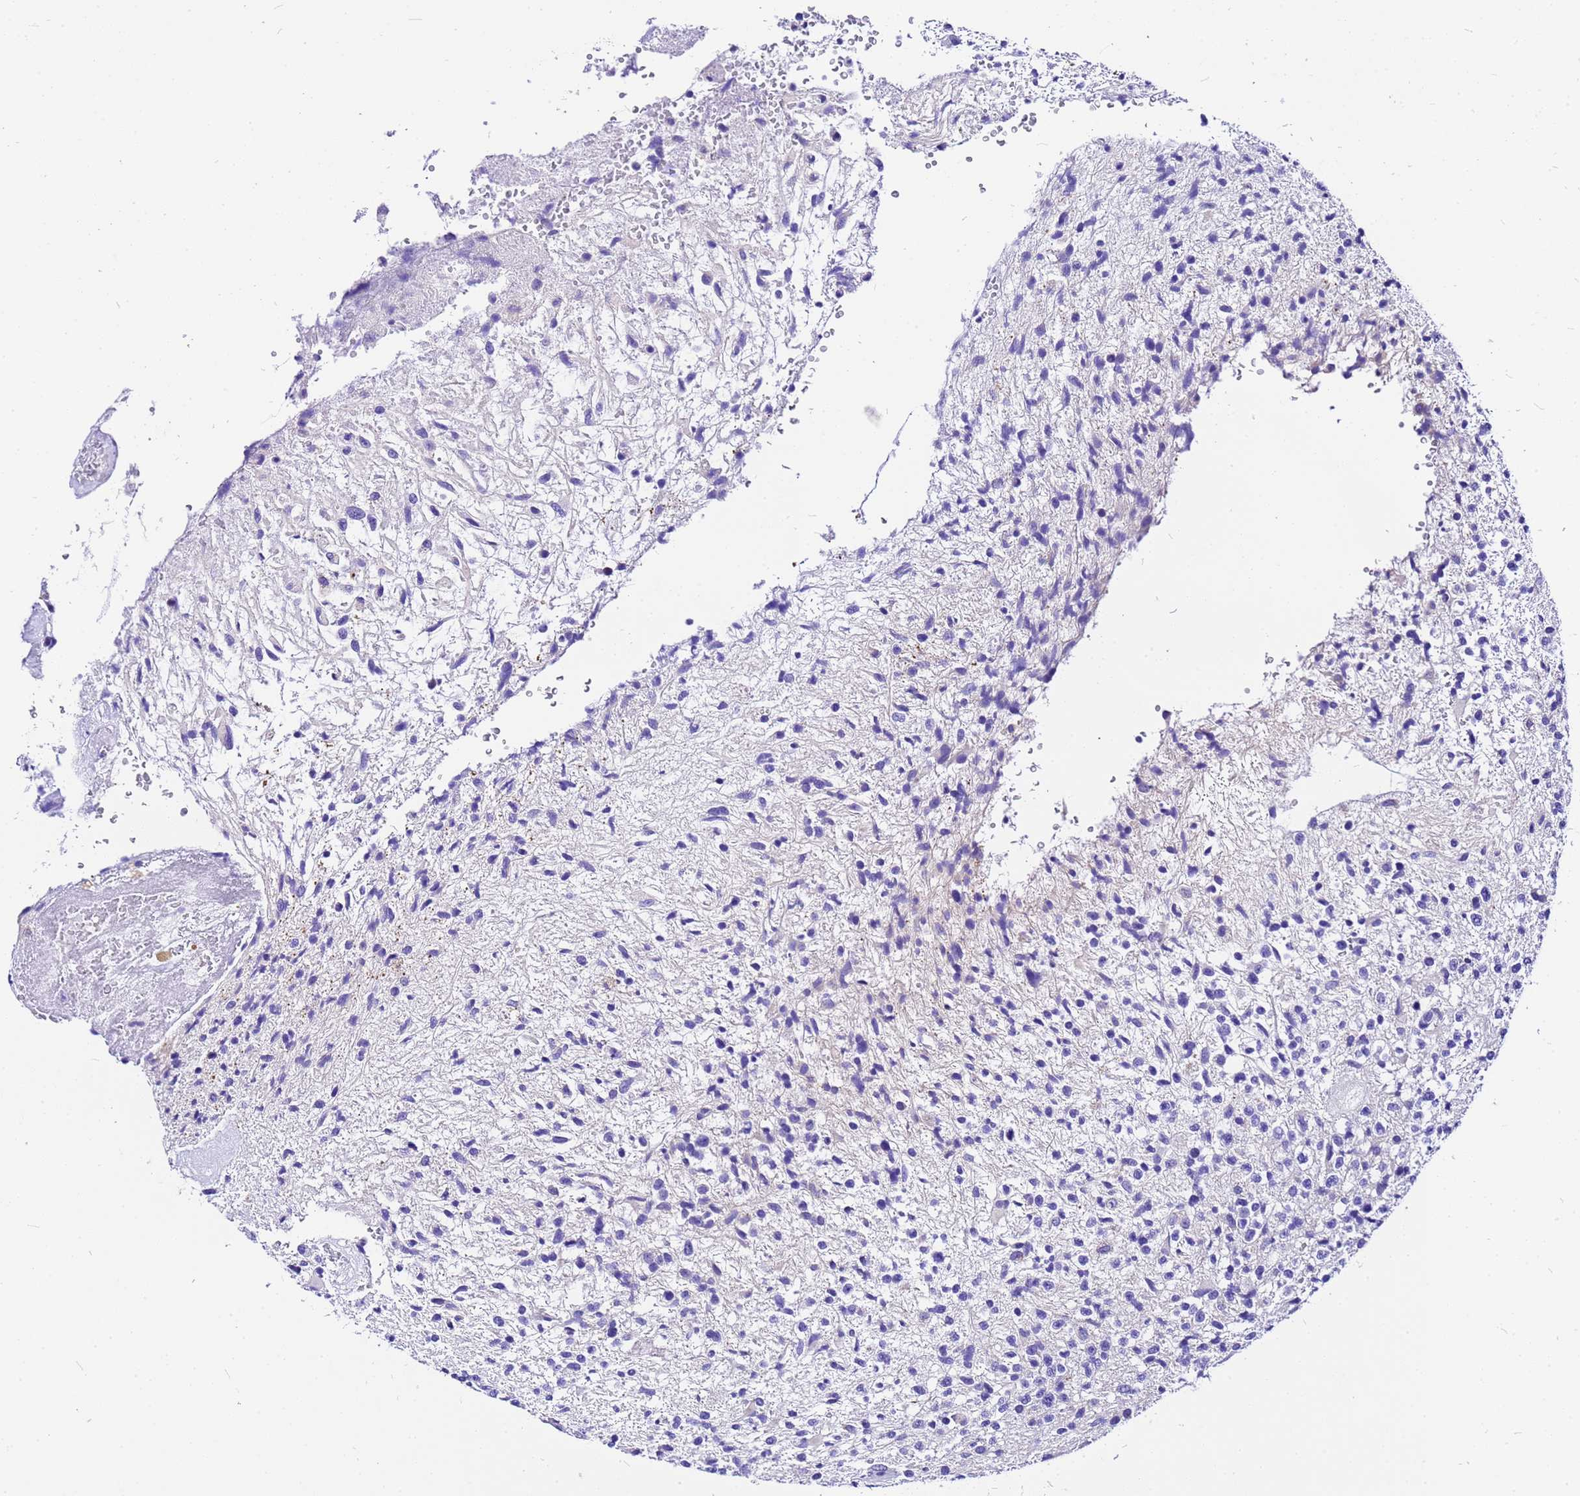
{"staining": {"intensity": "negative", "quantity": "none", "location": "none"}, "tissue": "glioma", "cell_type": "Tumor cells", "image_type": "cancer", "snomed": [{"axis": "morphology", "description": "Glioma, malignant, High grade"}, {"axis": "topography", "description": "Brain"}], "caption": "Micrograph shows no significant protein staining in tumor cells of high-grade glioma (malignant).", "gene": "HERC4", "patient": {"sex": "male", "age": 56}}